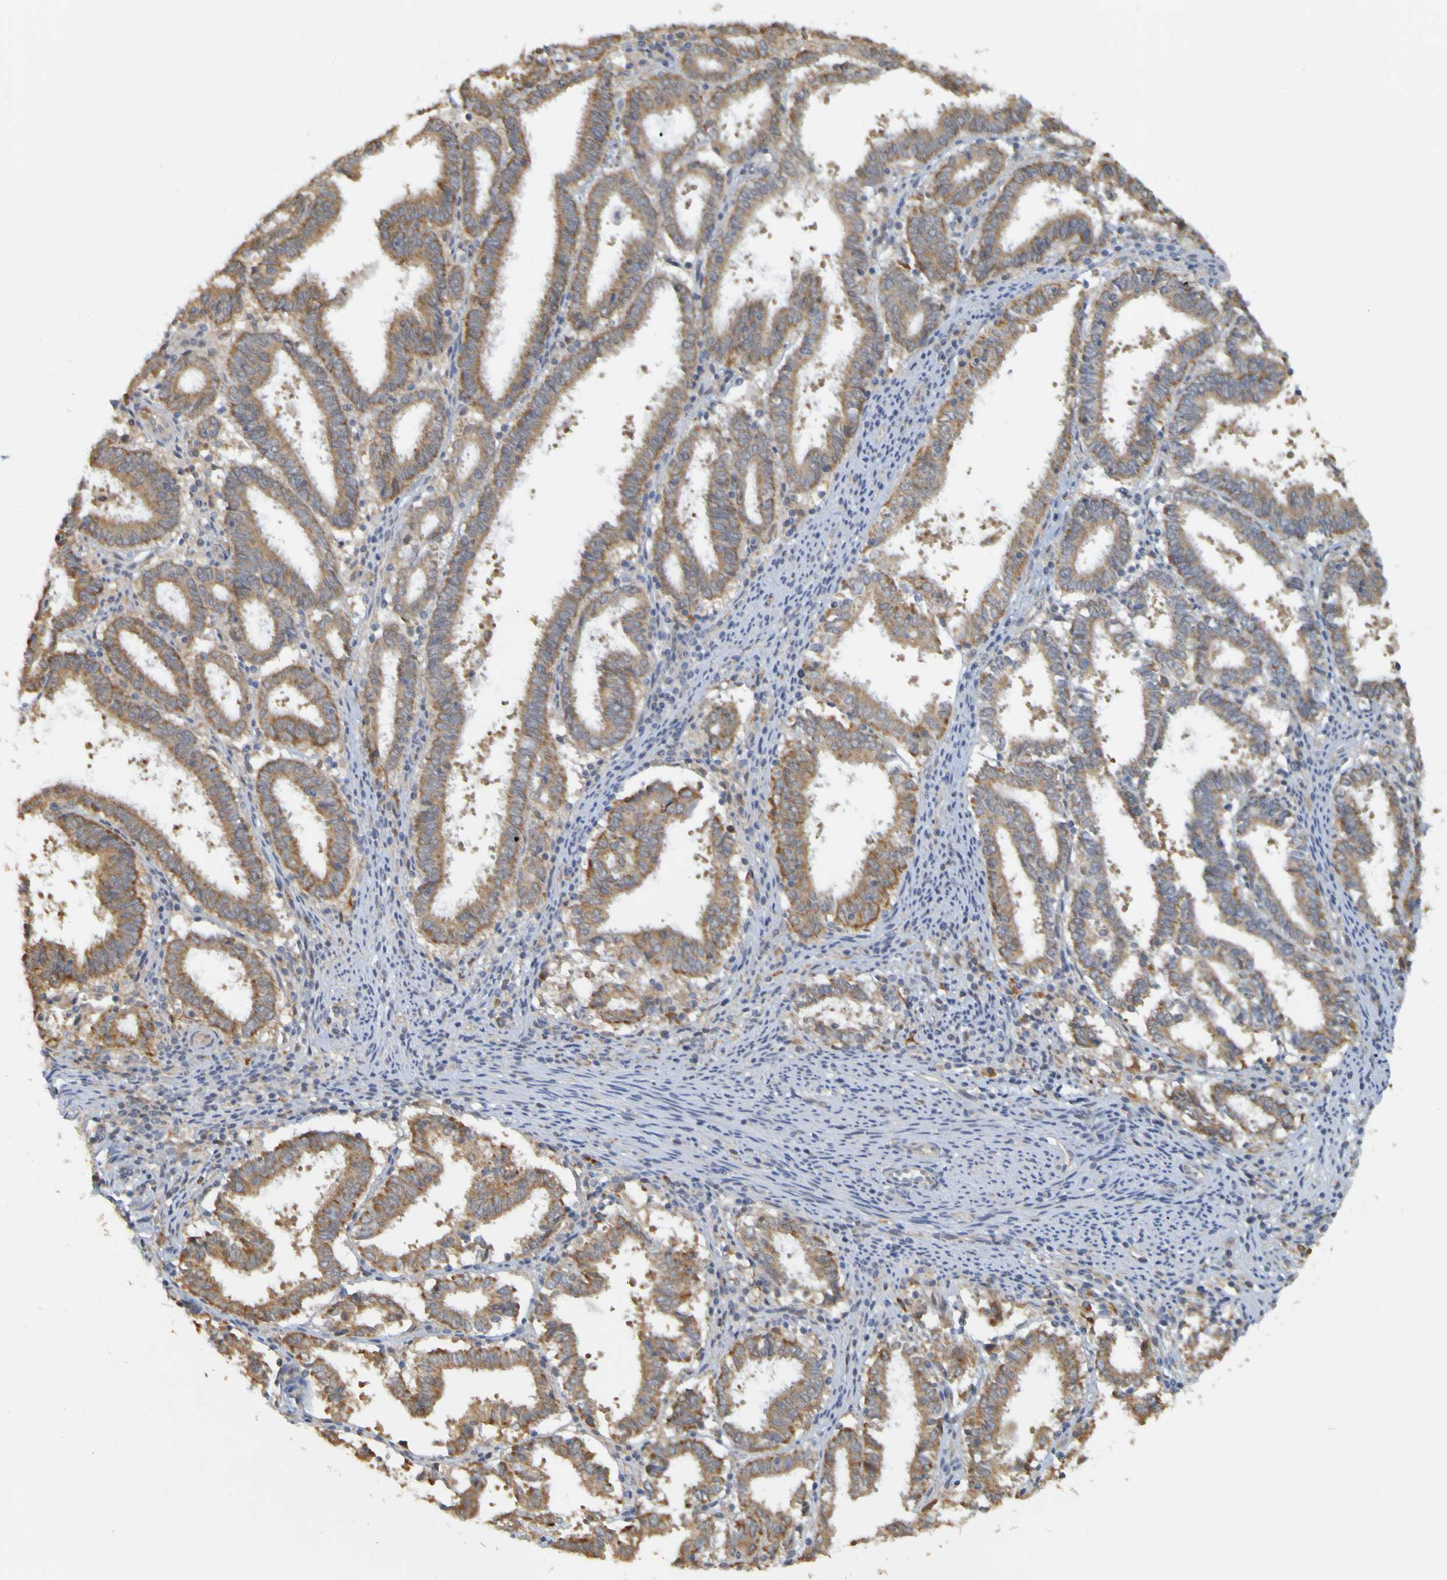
{"staining": {"intensity": "moderate", "quantity": ">75%", "location": "cytoplasmic/membranous"}, "tissue": "endometrial cancer", "cell_type": "Tumor cells", "image_type": "cancer", "snomed": [{"axis": "morphology", "description": "Adenocarcinoma, NOS"}, {"axis": "topography", "description": "Uterus"}], "caption": "Endometrial cancer (adenocarcinoma) was stained to show a protein in brown. There is medium levels of moderate cytoplasmic/membranous expression in about >75% of tumor cells.", "gene": "NAV2", "patient": {"sex": "female", "age": 83}}